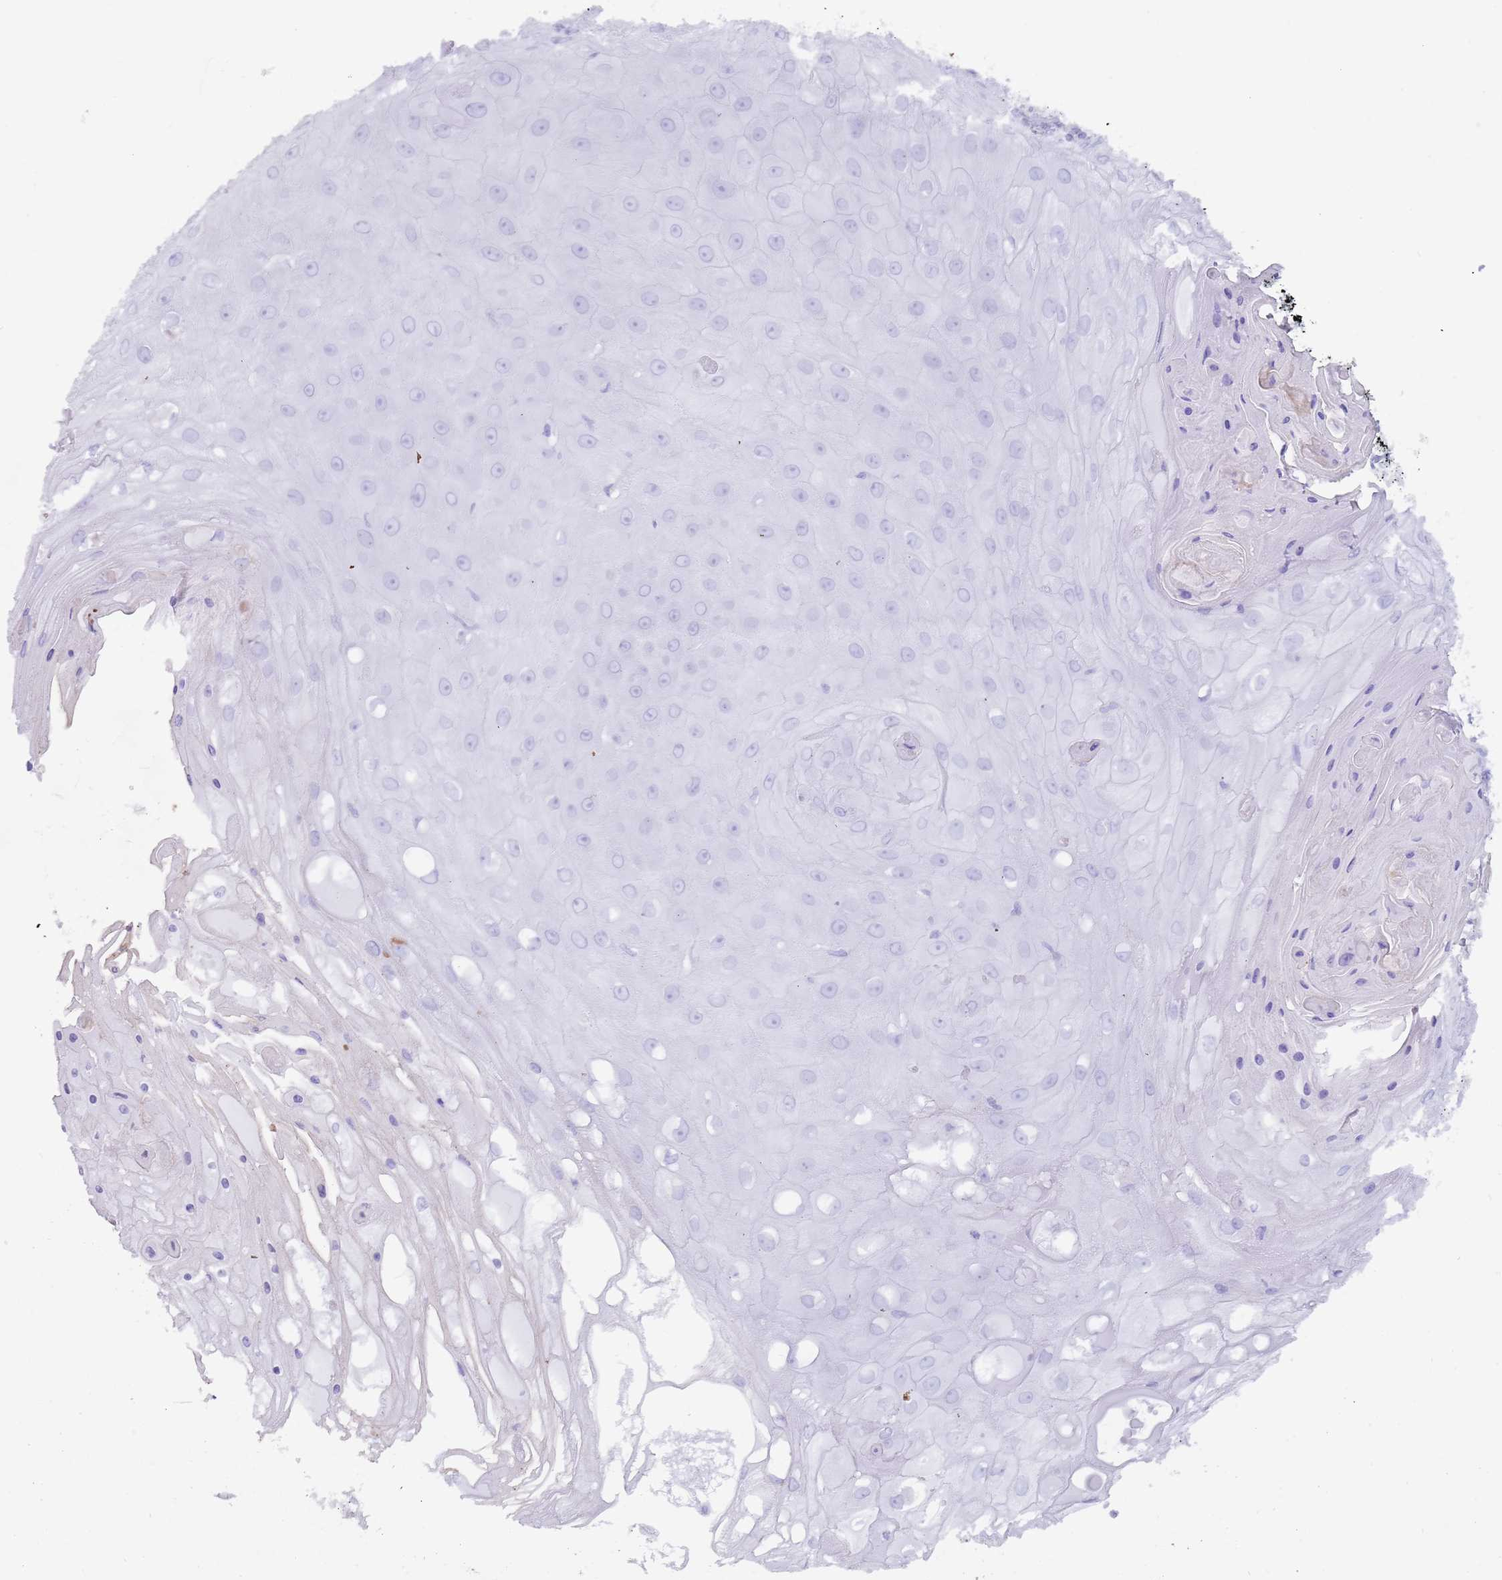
{"staining": {"intensity": "negative", "quantity": "none", "location": "none"}, "tissue": "skin cancer", "cell_type": "Tumor cells", "image_type": "cancer", "snomed": [{"axis": "morphology", "description": "Squamous cell carcinoma, NOS"}, {"axis": "topography", "description": "Skin"}], "caption": "An image of human squamous cell carcinoma (skin) is negative for staining in tumor cells.", "gene": "TMEM251", "patient": {"sex": "male", "age": 70}}